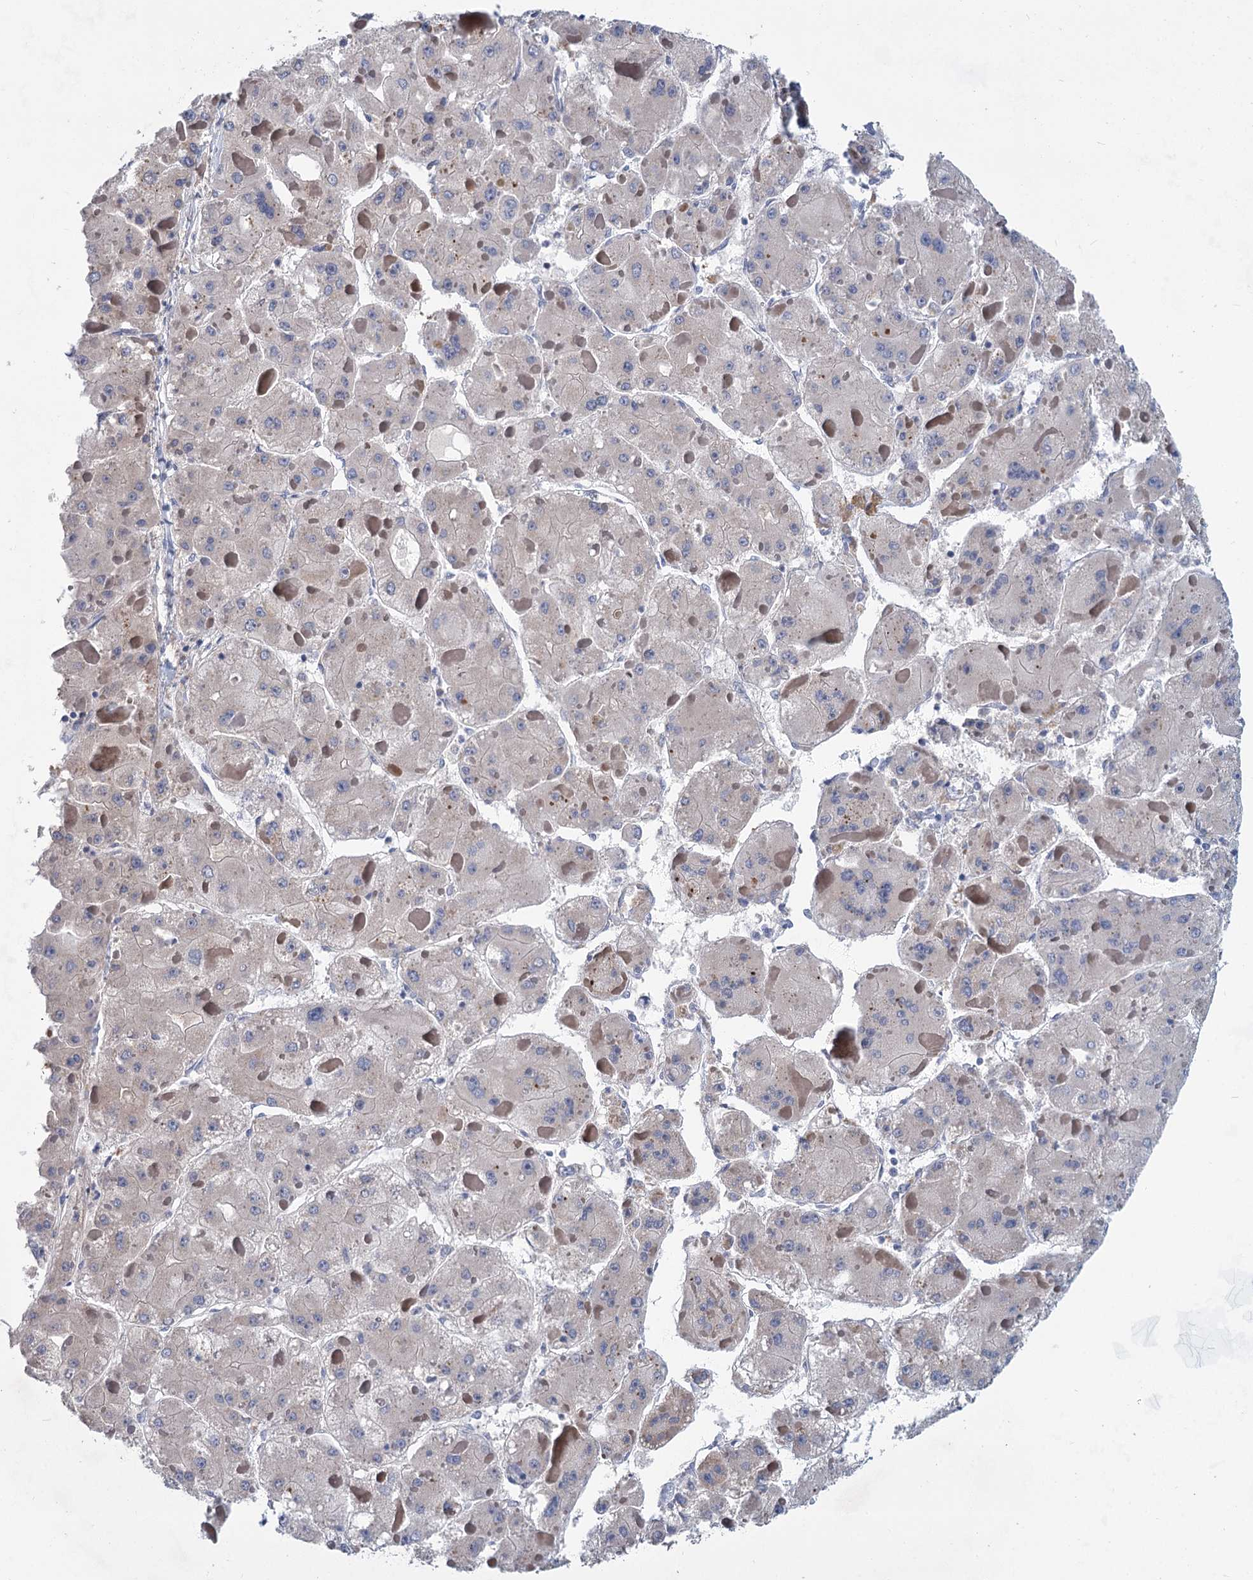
{"staining": {"intensity": "negative", "quantity": "none", "location": "none"}, "tissue": "liver cancer", "cell_type": "Tumor cells", "image_type": "cancer", "snomed": [{"axis": "morphology", "description": "Carcinoma, Hepatocellular, NOS"}, {"axis": "topography", "description": "Liver"}], "caption": "Immunohistochemical staining of human liver hepatocellular carcinoma displays no significant staining in tumor cells.", "gene": "TTC17", "patient": {"sex": "female", "age": 73}}